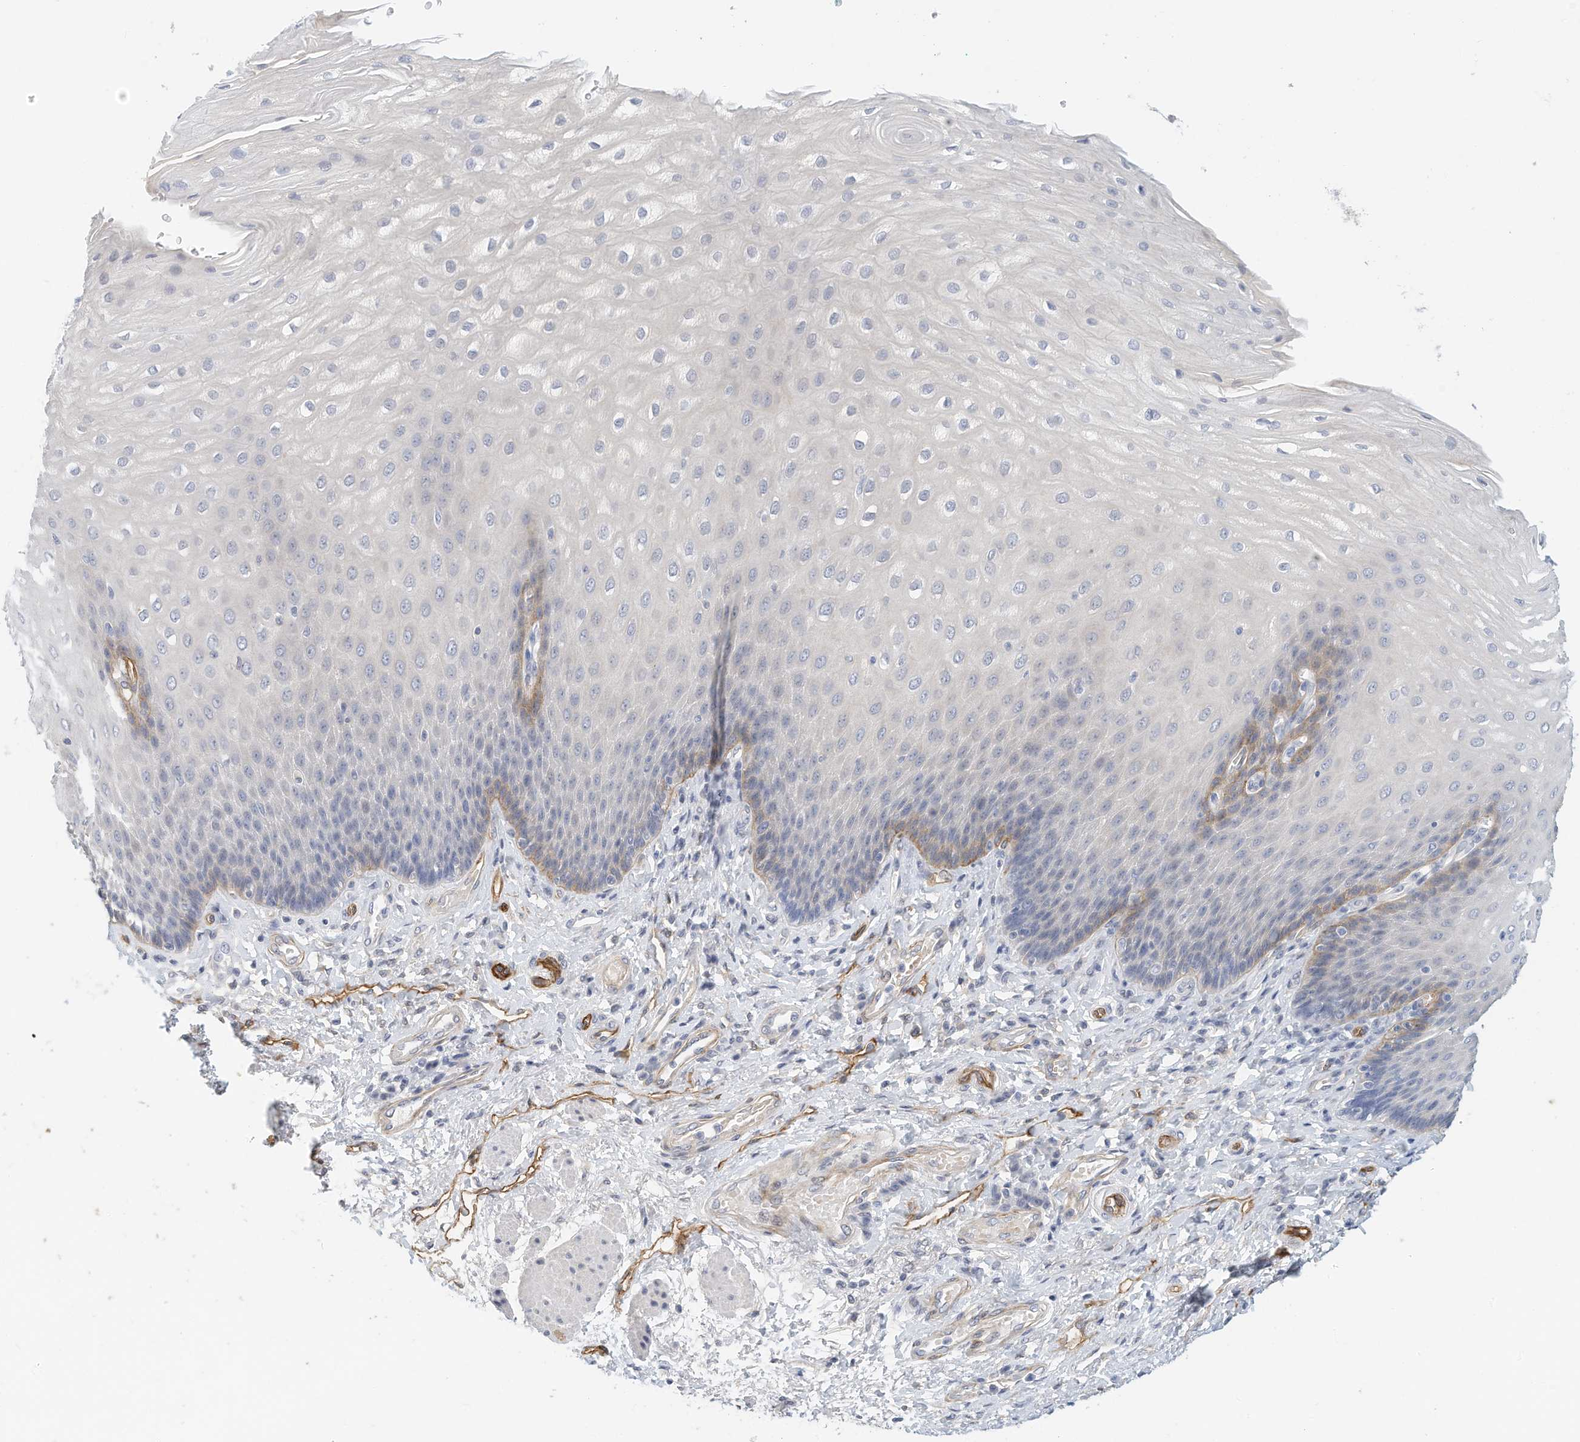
{"staining": {"intensity": "weak", "quantity": "<25%", "location": "cytoplasmic/membranous"}, "tissue": "esophagus", "cell_type": "Squamous epithelial cells", "image_type": "normal", "snomed": [{"axis": "morphology", "description": "Normal tissue, NOS"}, {"axis": "topography", "description": "Esophagus"}], "caption": "This is an immunohistochemistry (IHC) photomicrograph of unremarkable esophagus. There is no positivity in squamous epithelial cells.", "gene": "ARHGAP28", "patient": {"sex": "male", "age": 54}}